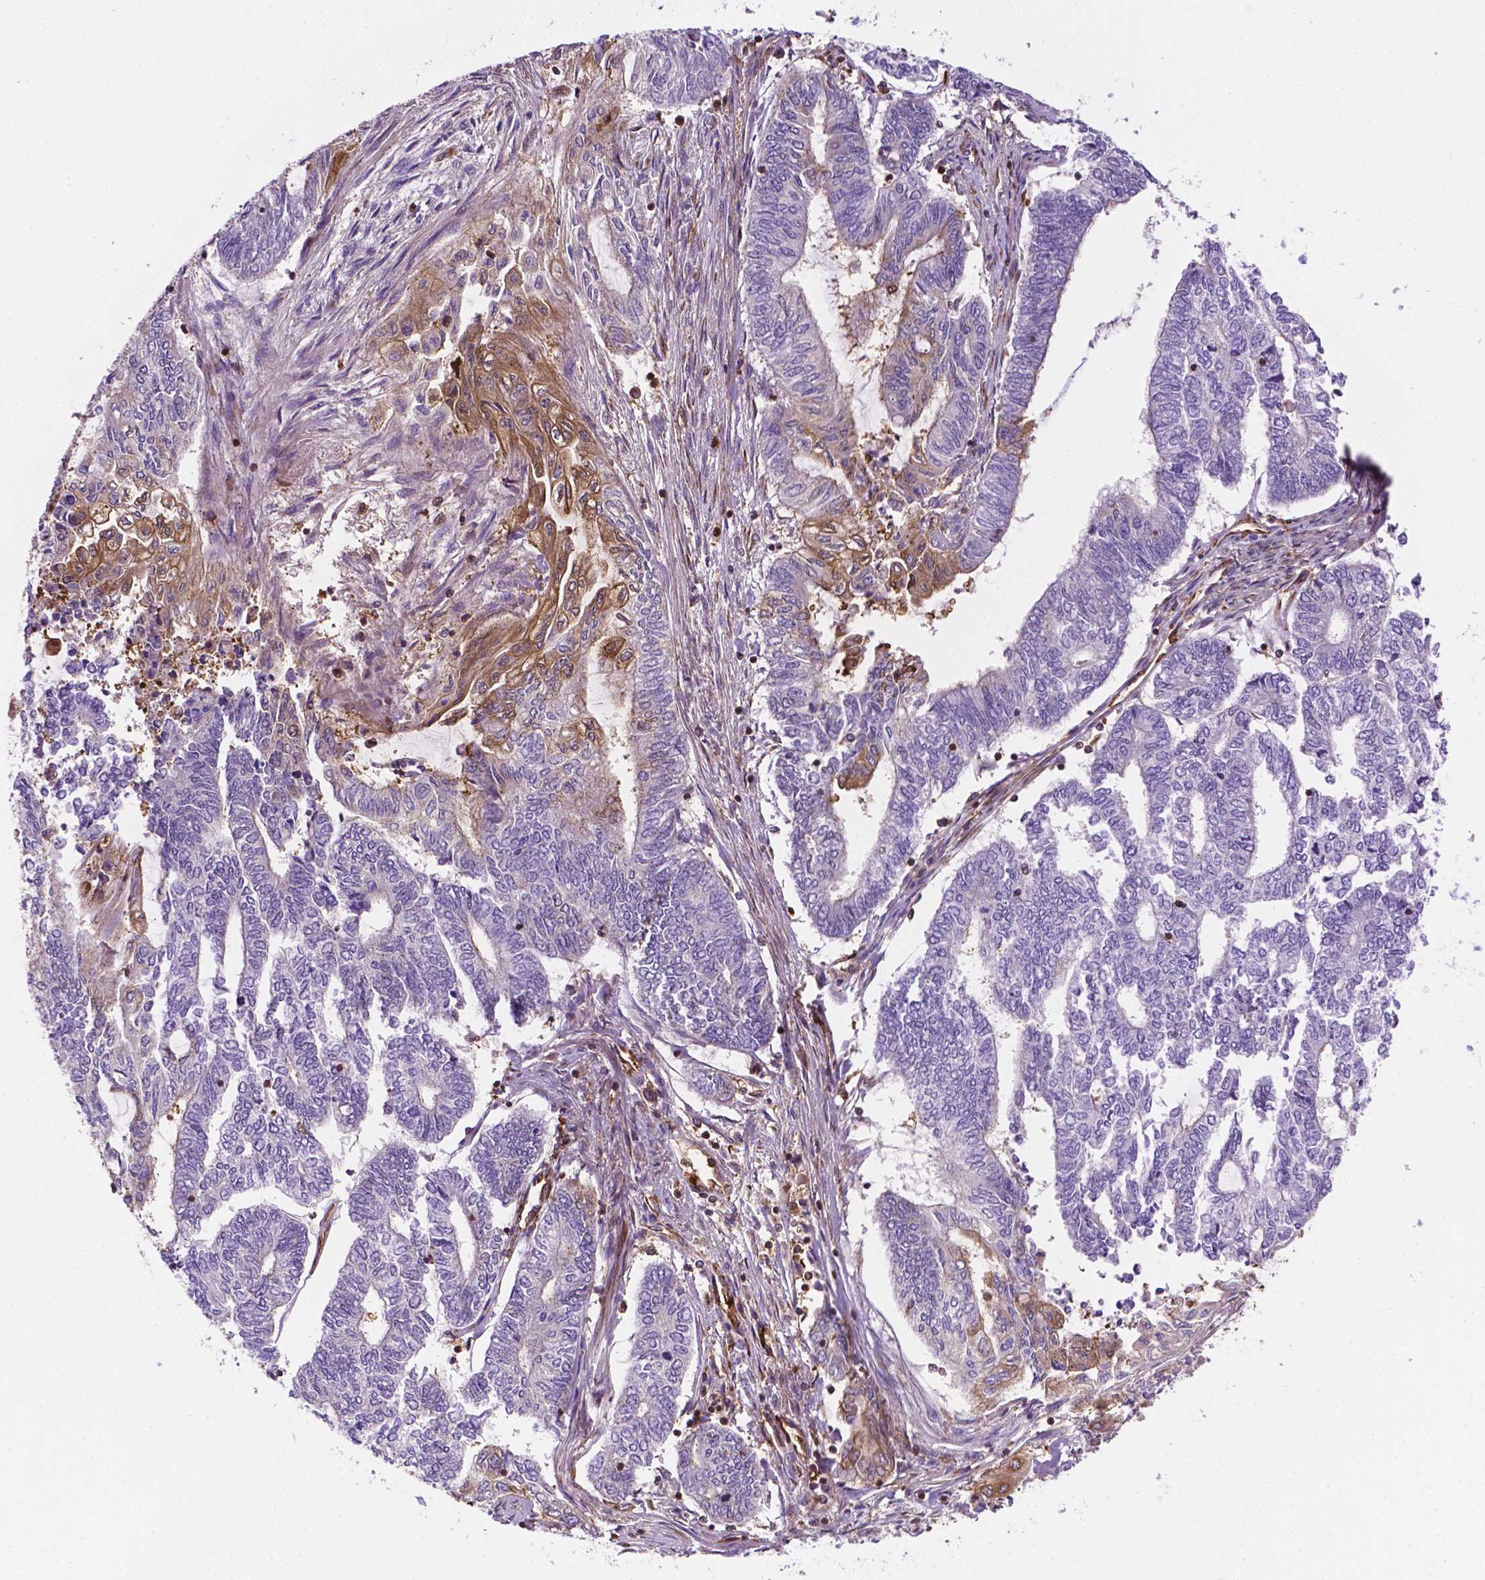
{"staining": {"intensity": "negative", "quantity": "none", "location": "none"}, "tissue": "endometrial cancer", "cell_type": "Tumor cells", "image_type": "cancer", "snomed": [{"axis": "morphology", "description": "Adenocarcinoma, NOS"}, {"axis": "topography", "description": "Uterus"}, {"axis": "topography", "description": "Endometrium"}], "caption": "The histopathology image exhibits no staining of tumor cells in adenocarcinoma (endometrial).", "gene": "DCN", "patient": {"sex": "female", "age": 70}}